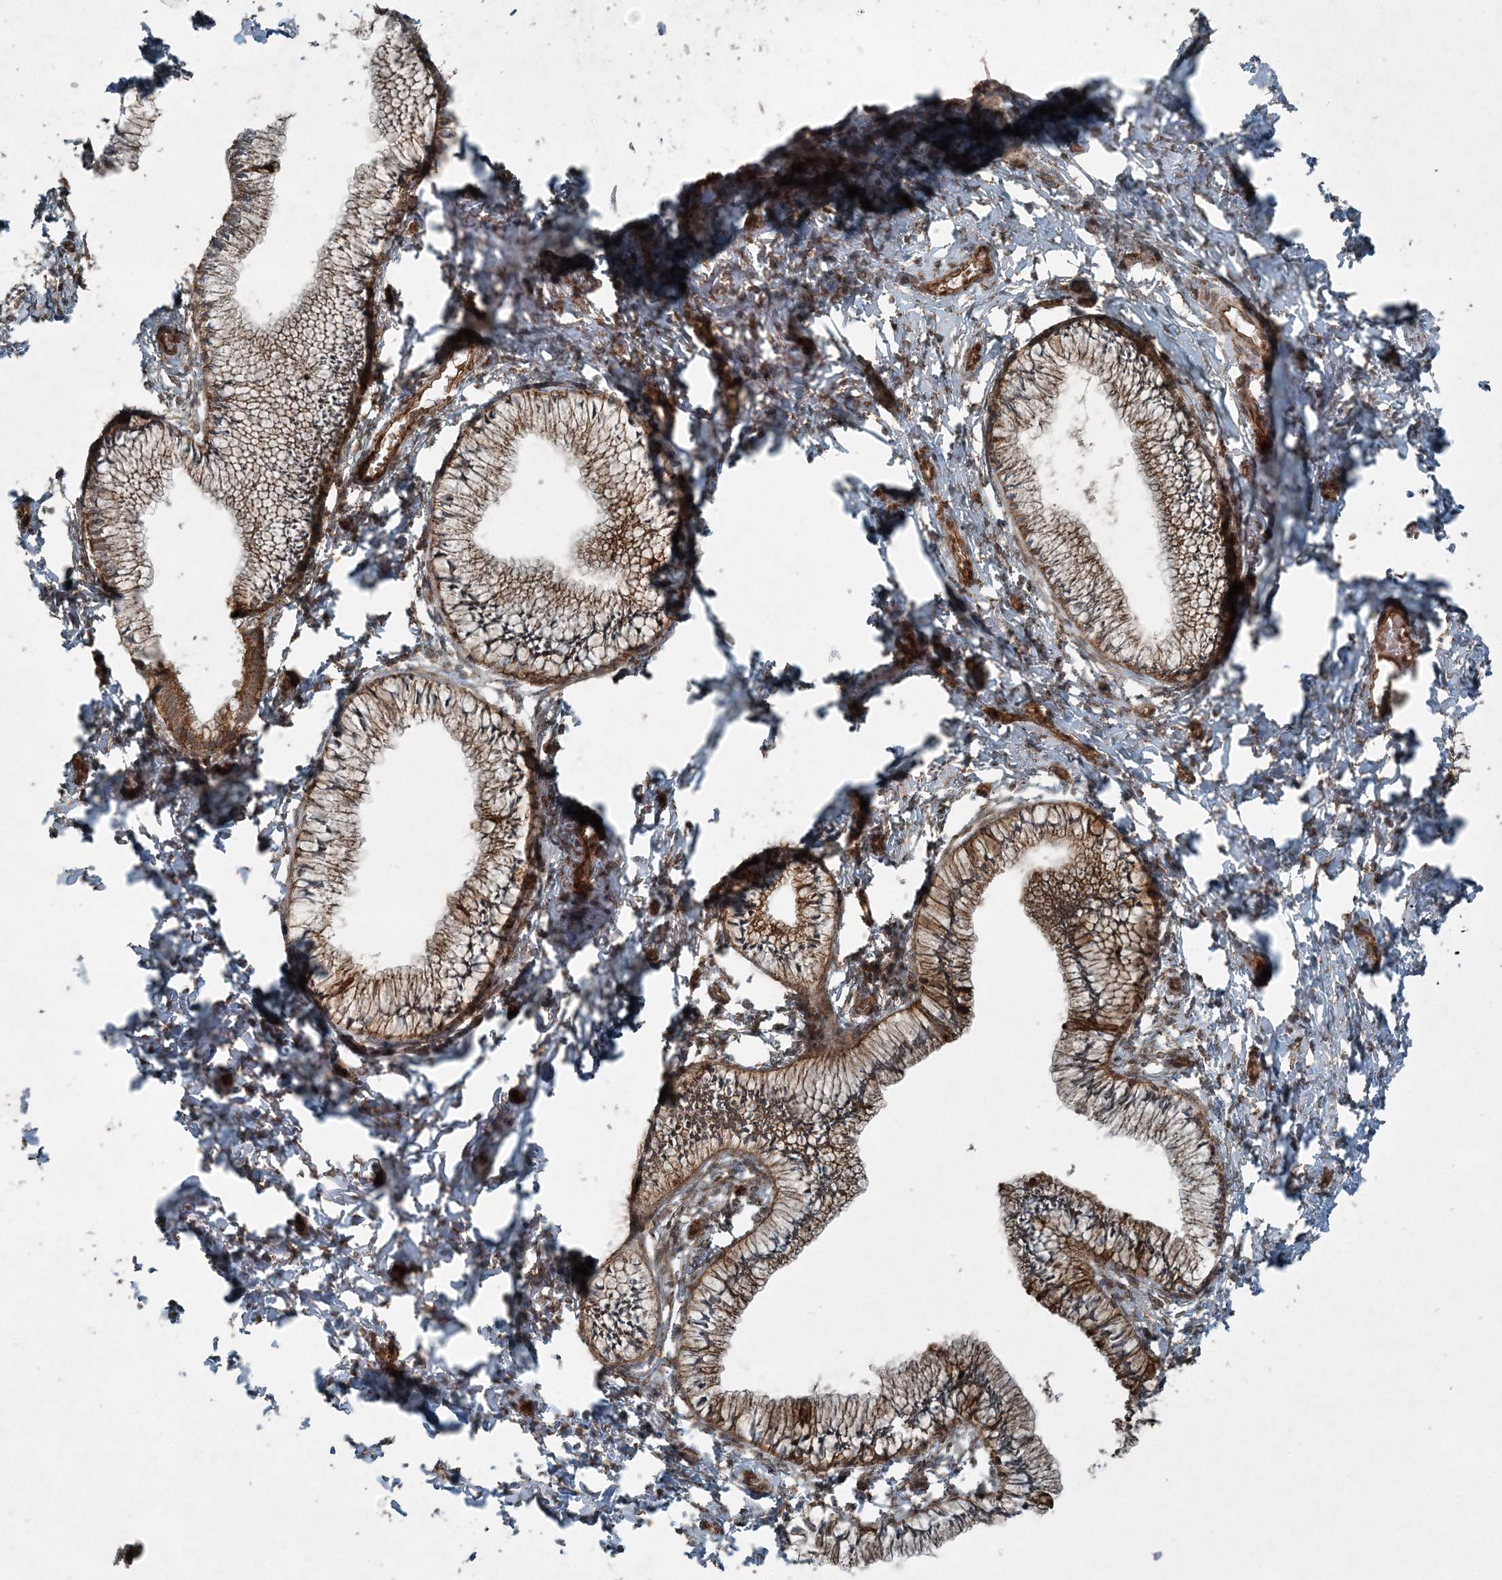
{"staining": {"intensity": "moderate", "quantity": ">75%", "location": "cytoplasmic/membranous"}, "tissue": "cervix", "cell_type": "Glandular cells", "image_type": "normal", "snomed": [{"axis": "morphology", "description": "Normal tissue, NOS"}, {"axis": "topography", "description": "Cervix"}], "caption": "Moderate cytoplasmic/membranous staining is appreciated in about >75% of glandular cells in unremarkable cervix. (Brightfield microscopy of DAB IHC at high magnification).", "gene": "COPS7B", "patient": {"sex": "female", "age": 36}}